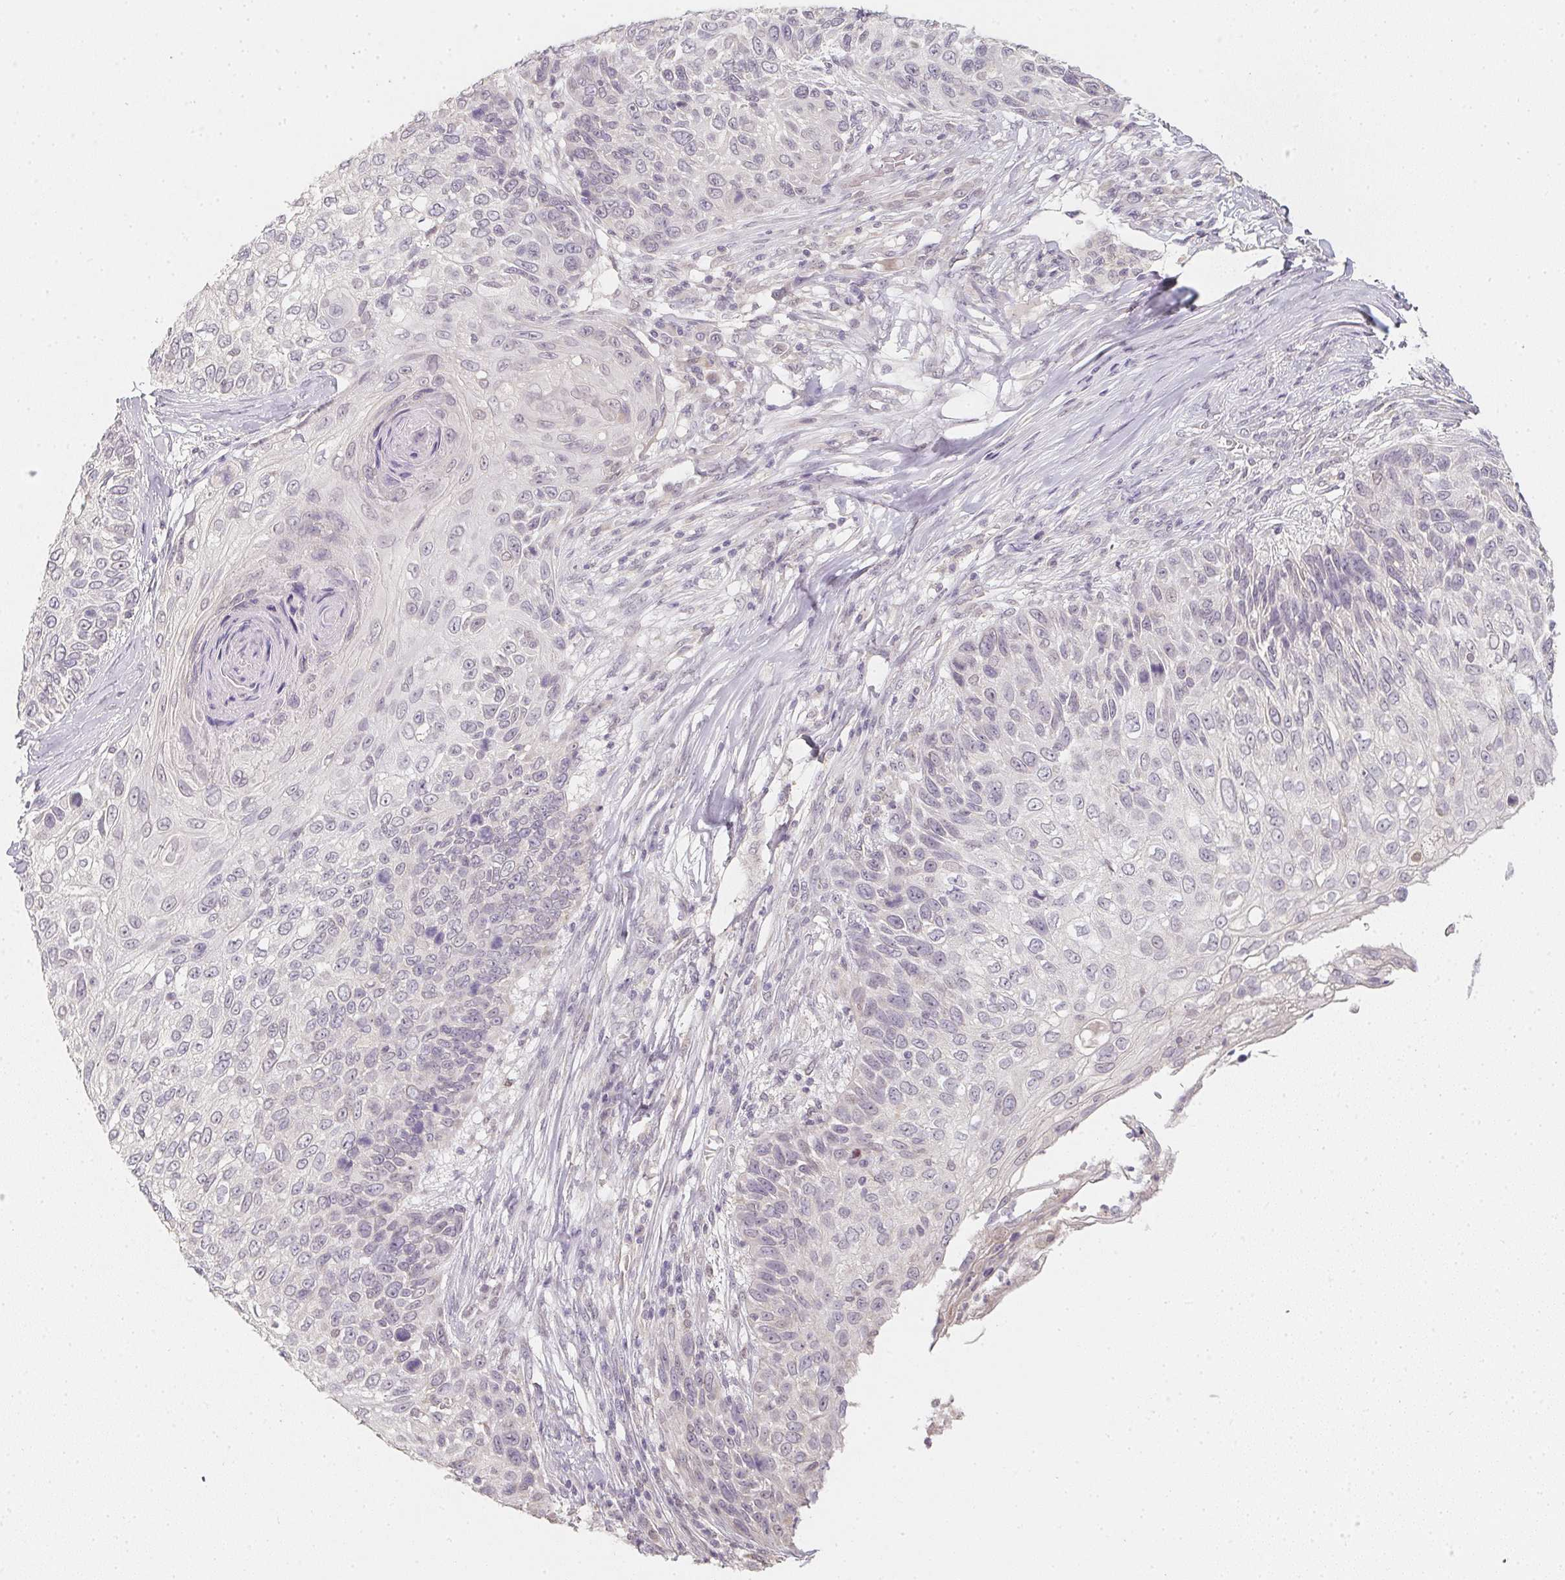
{"staining": {"intensity": "negative", "quantity": "none", "location": "none"}, "tissue": "skin cancer", "cell_type": "Tumor cells", "image_type": "cancer", "snomed": [{"axis": "morphology", "description": "Squamous cell carcinoma, NOS"}, {"axis": "topography", "description": "Skin"}], "caption": "Immunohistochemistry (IHC) micrograph of neoplastic tissue: skin squamous cell carcinoma stained with DAB reveals no significant protein positivity in tumor cells.", "gene": "SOAT1", "patient": {"sex": "male", "age": 92}}